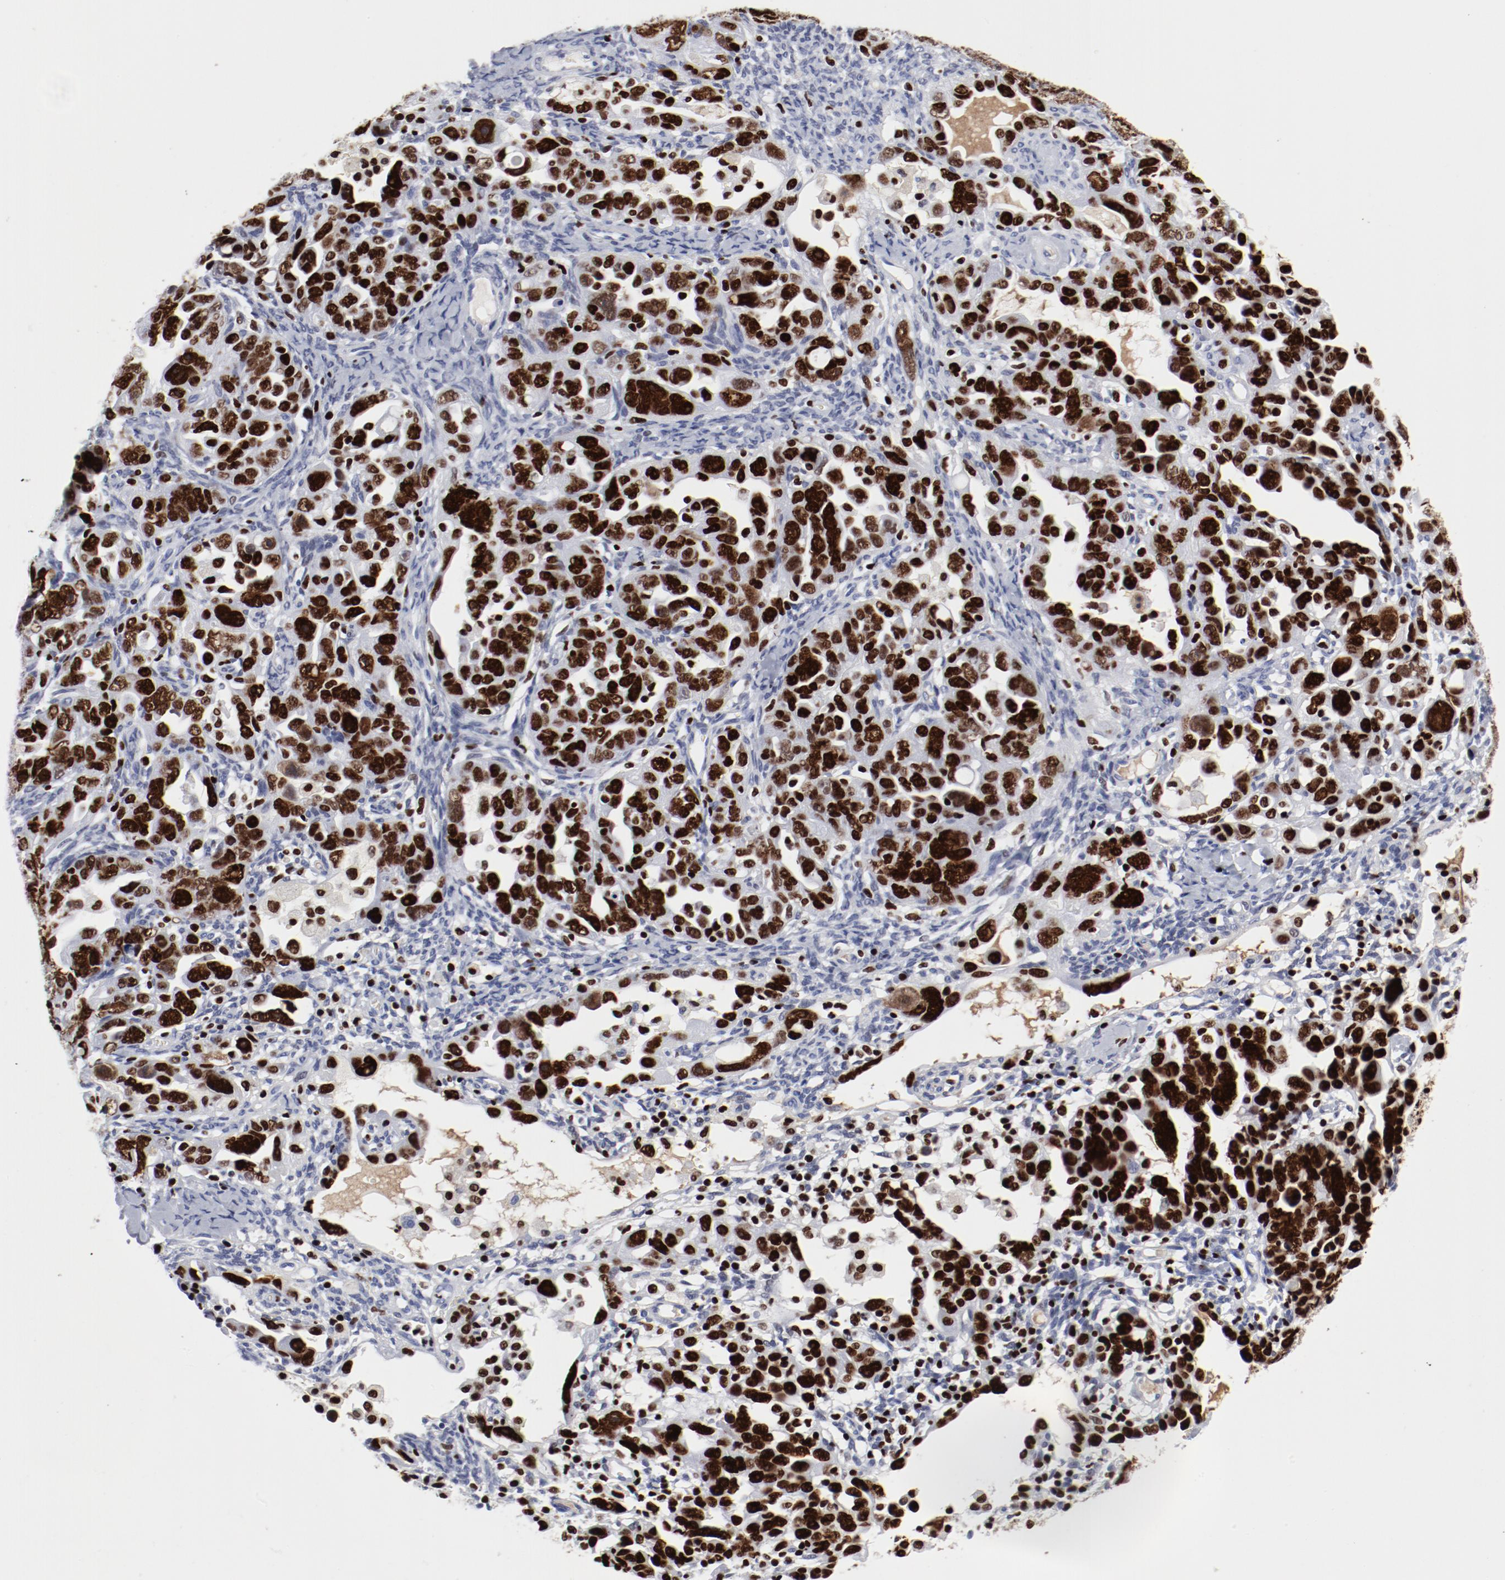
{"staining": {"intensity": "strong", "quantity": ">75%", "location": "nuclear"}, "tissue": "ovarian cancer", "cell_type": "Tumor cells", "image_type": "cancer", "snomed": [{"axis": "morphology", "description": "Cystadenocarcinoma, serous, NOS"}, {"axis": "topography", "description": "Ovary"}], "caption": "Protein staining by IHC exhibits strong nuclear staining in about >75% of tumor cells in ovarian serous cystadenocarcinoma.", "gene": "SMARCC2", "patient": {"sex": "female", "age": 66}}